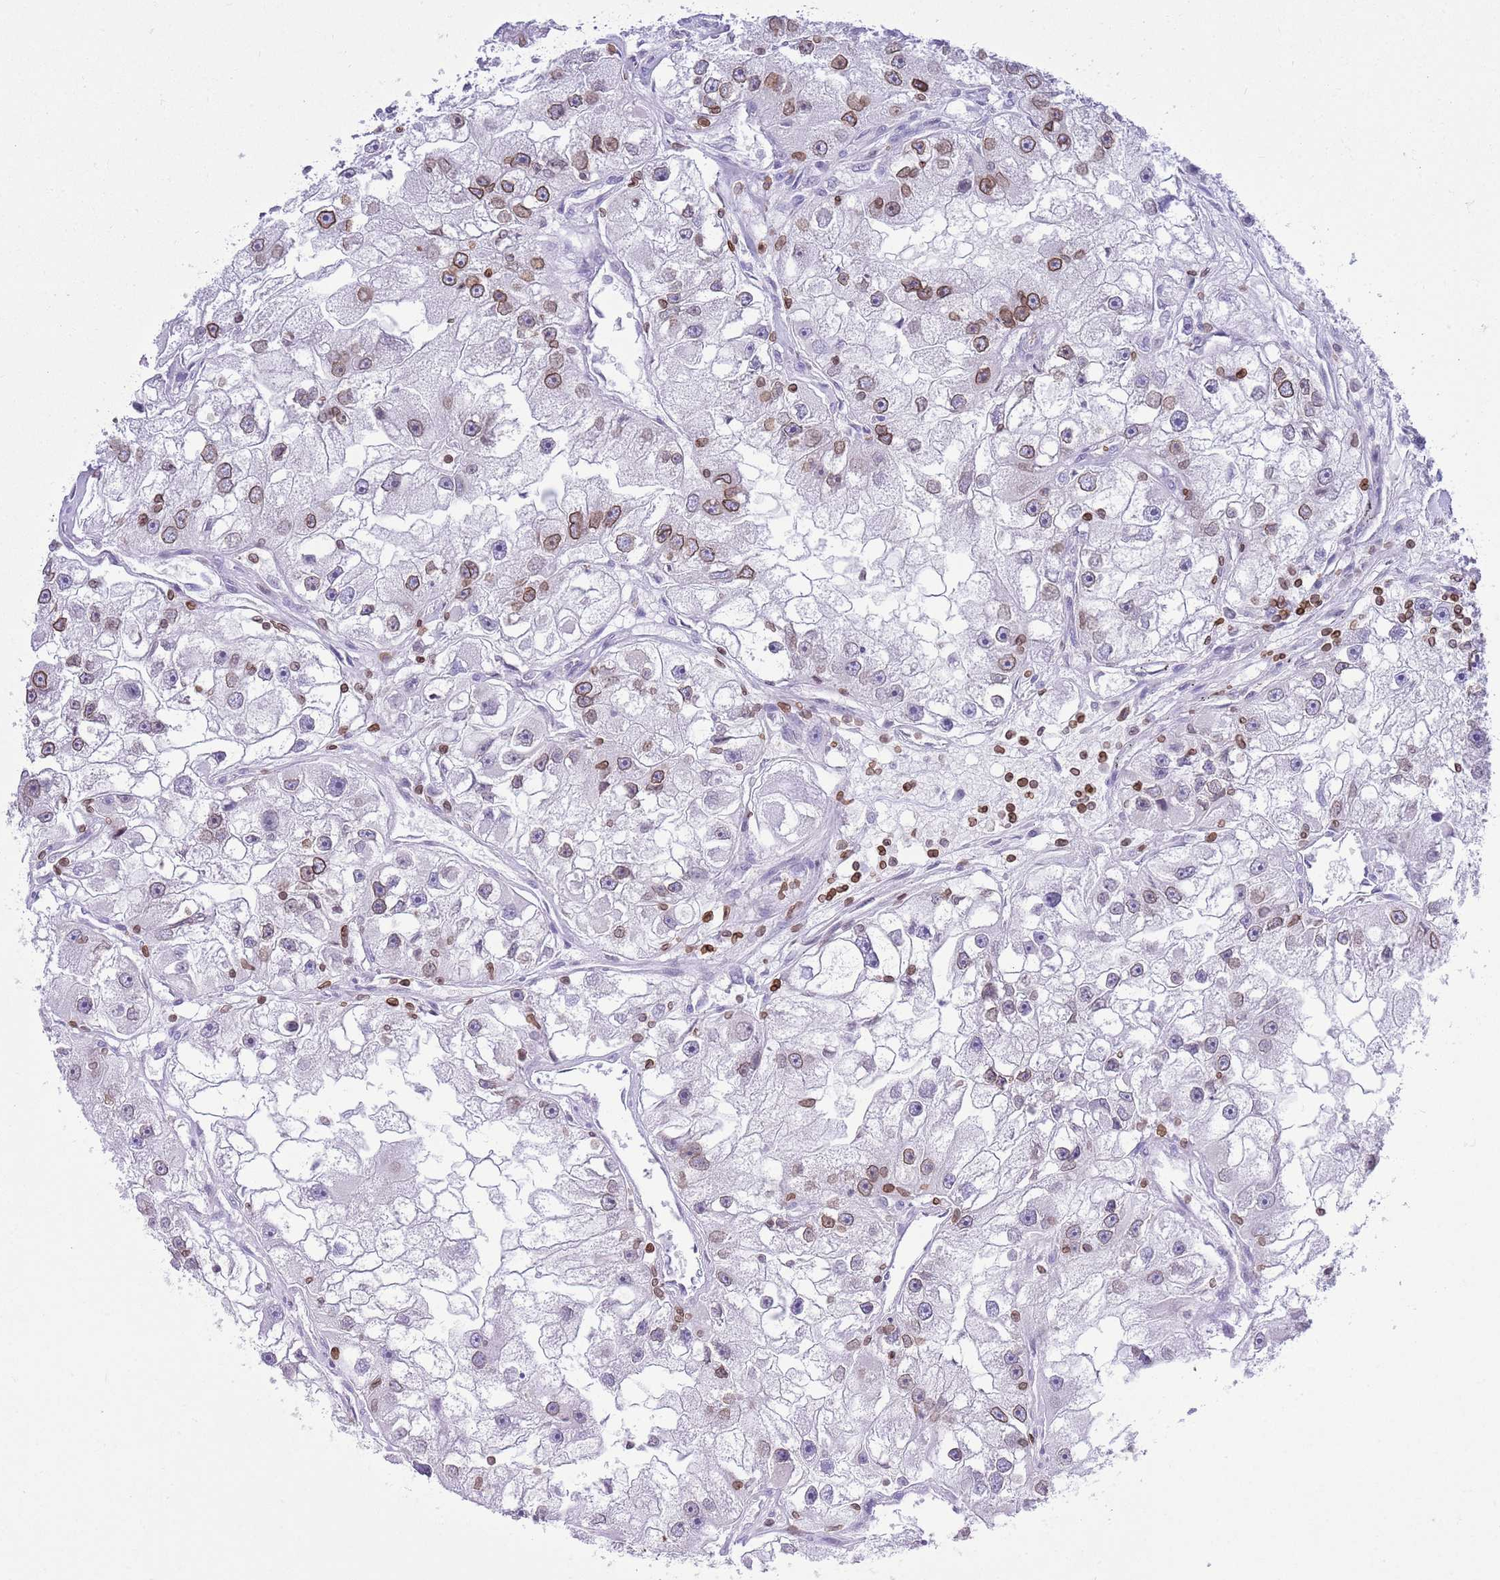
{"staining": {"intensity": "moderate", "quantity": "25%-75%", "location": "cytoplasmic/membranous,nuclear"}, "tissue": "renal cancer", "cell_type": "Tumor cells", "image_type": "cancer", "snomed": [{"axis": "morphology", "description": "Adenocarcinoma, NOS"}, {"axis": "topography", "description": "Kidney"}], "caption": "Adenocarcinoma (renal) stained with DAB immunohistochemistry reveals medium levels of moderate cytoplasmic/membranous and nuclear positivity in about 25%-75% of tumor cells.", "gene": "LBR", "patient": {"sex": "male", "age": 63}}